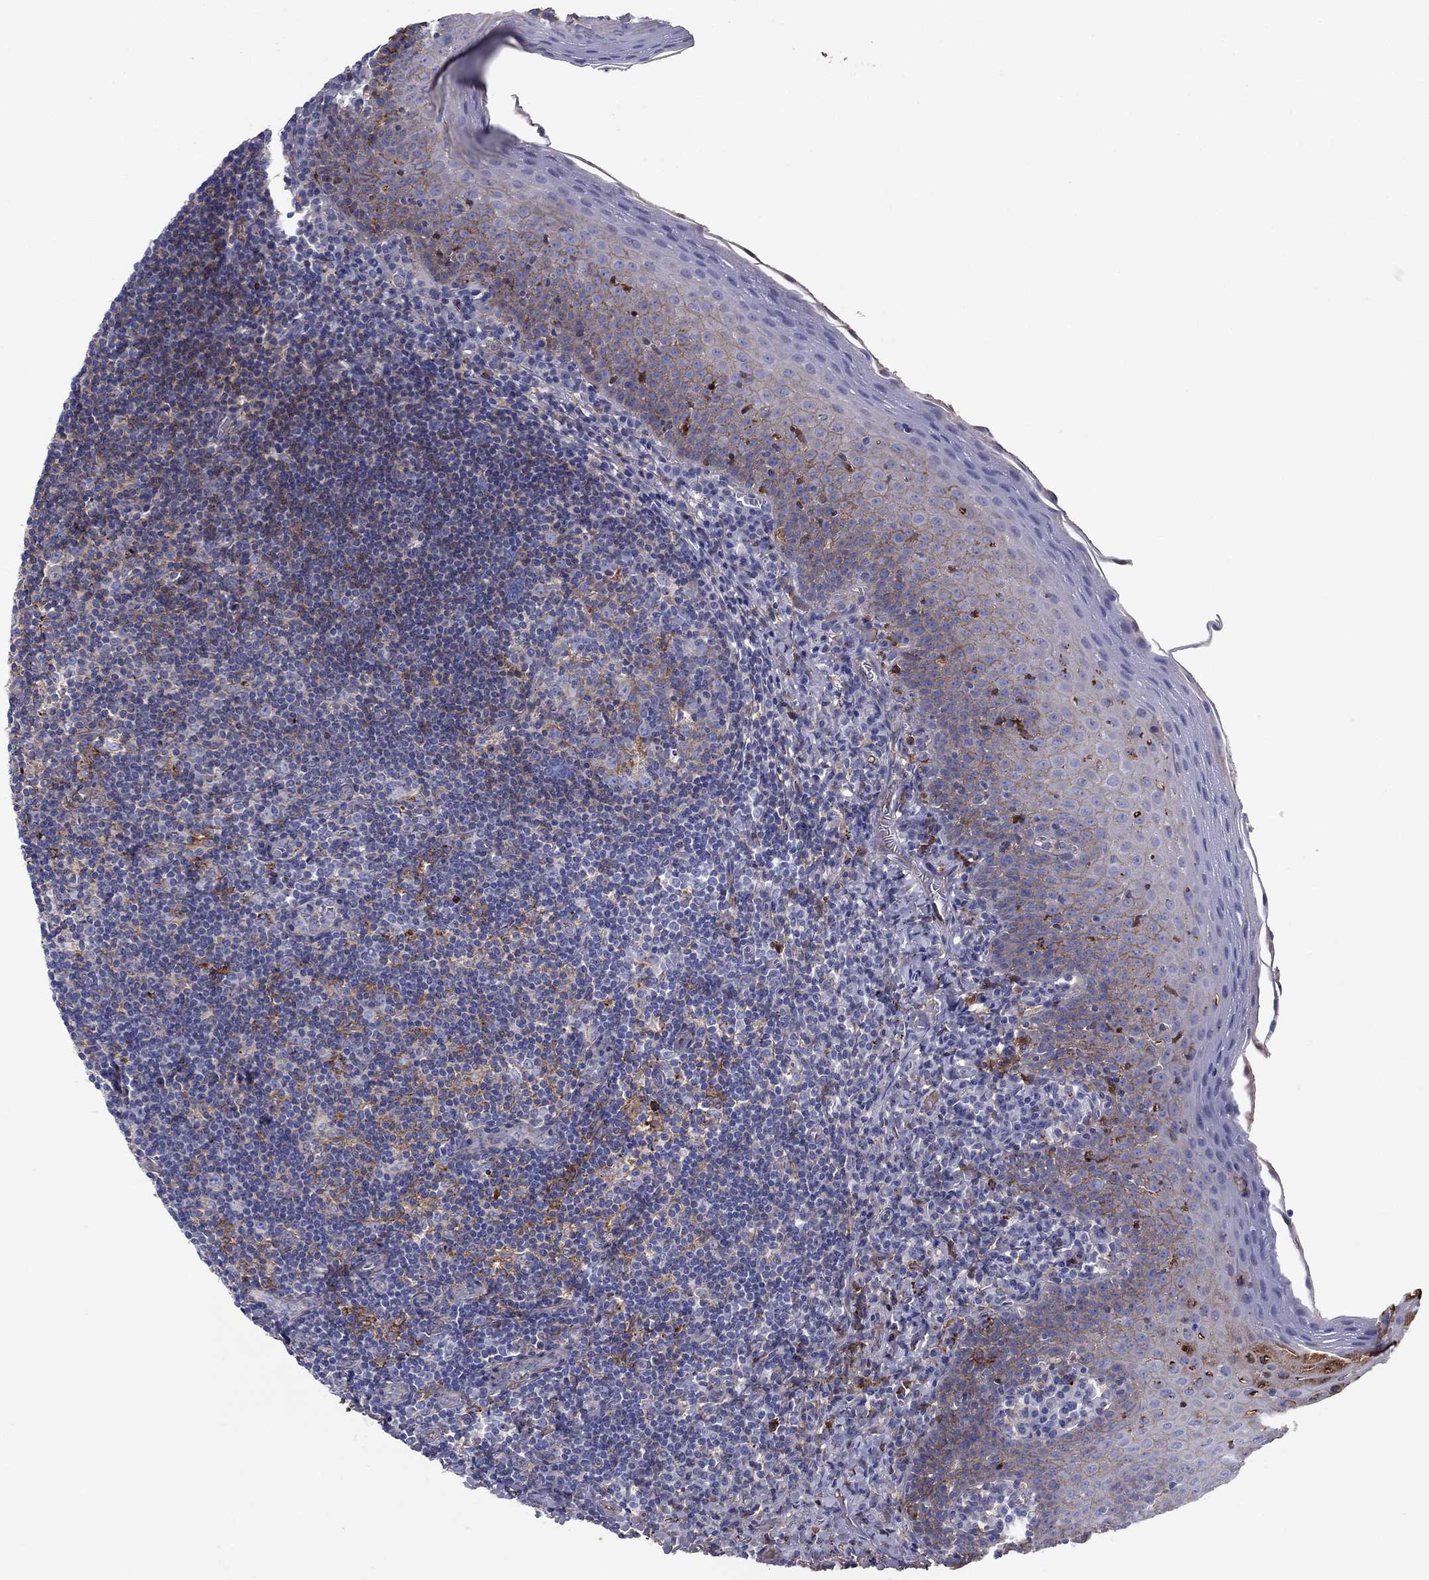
{"staining": {"intensity": "moderate", "quantity": "<25%", "location": "cytoplasmic/membranous"}, "tissue": "tonsil", "cell_type": "Germinal center cells", "image_type": "normal", "snomed": [{"axis": "morphology", "description": "Normal tissue, NOS"}, {"axis": "morphology", "description": "Inflammation, NOS"}, {"axis": "topography", "description": "Tonsil"}], "caption": "Immunohistochemistry (IHC) staining of unremarkable tonsil, which displays low levels of moderate cytoplasmic/membranous expression in approximately <25% of germinal center cells indicating moderate cytoplasmic/membranous protein expression. The staining was performed using DAB (3,3'-diaminobenzidine) (brown) for protein detection and nuclei were counterstained in hematoxylin (blue).", "gene": "HPX", "patient": {"sex": "female", "age": 31}}